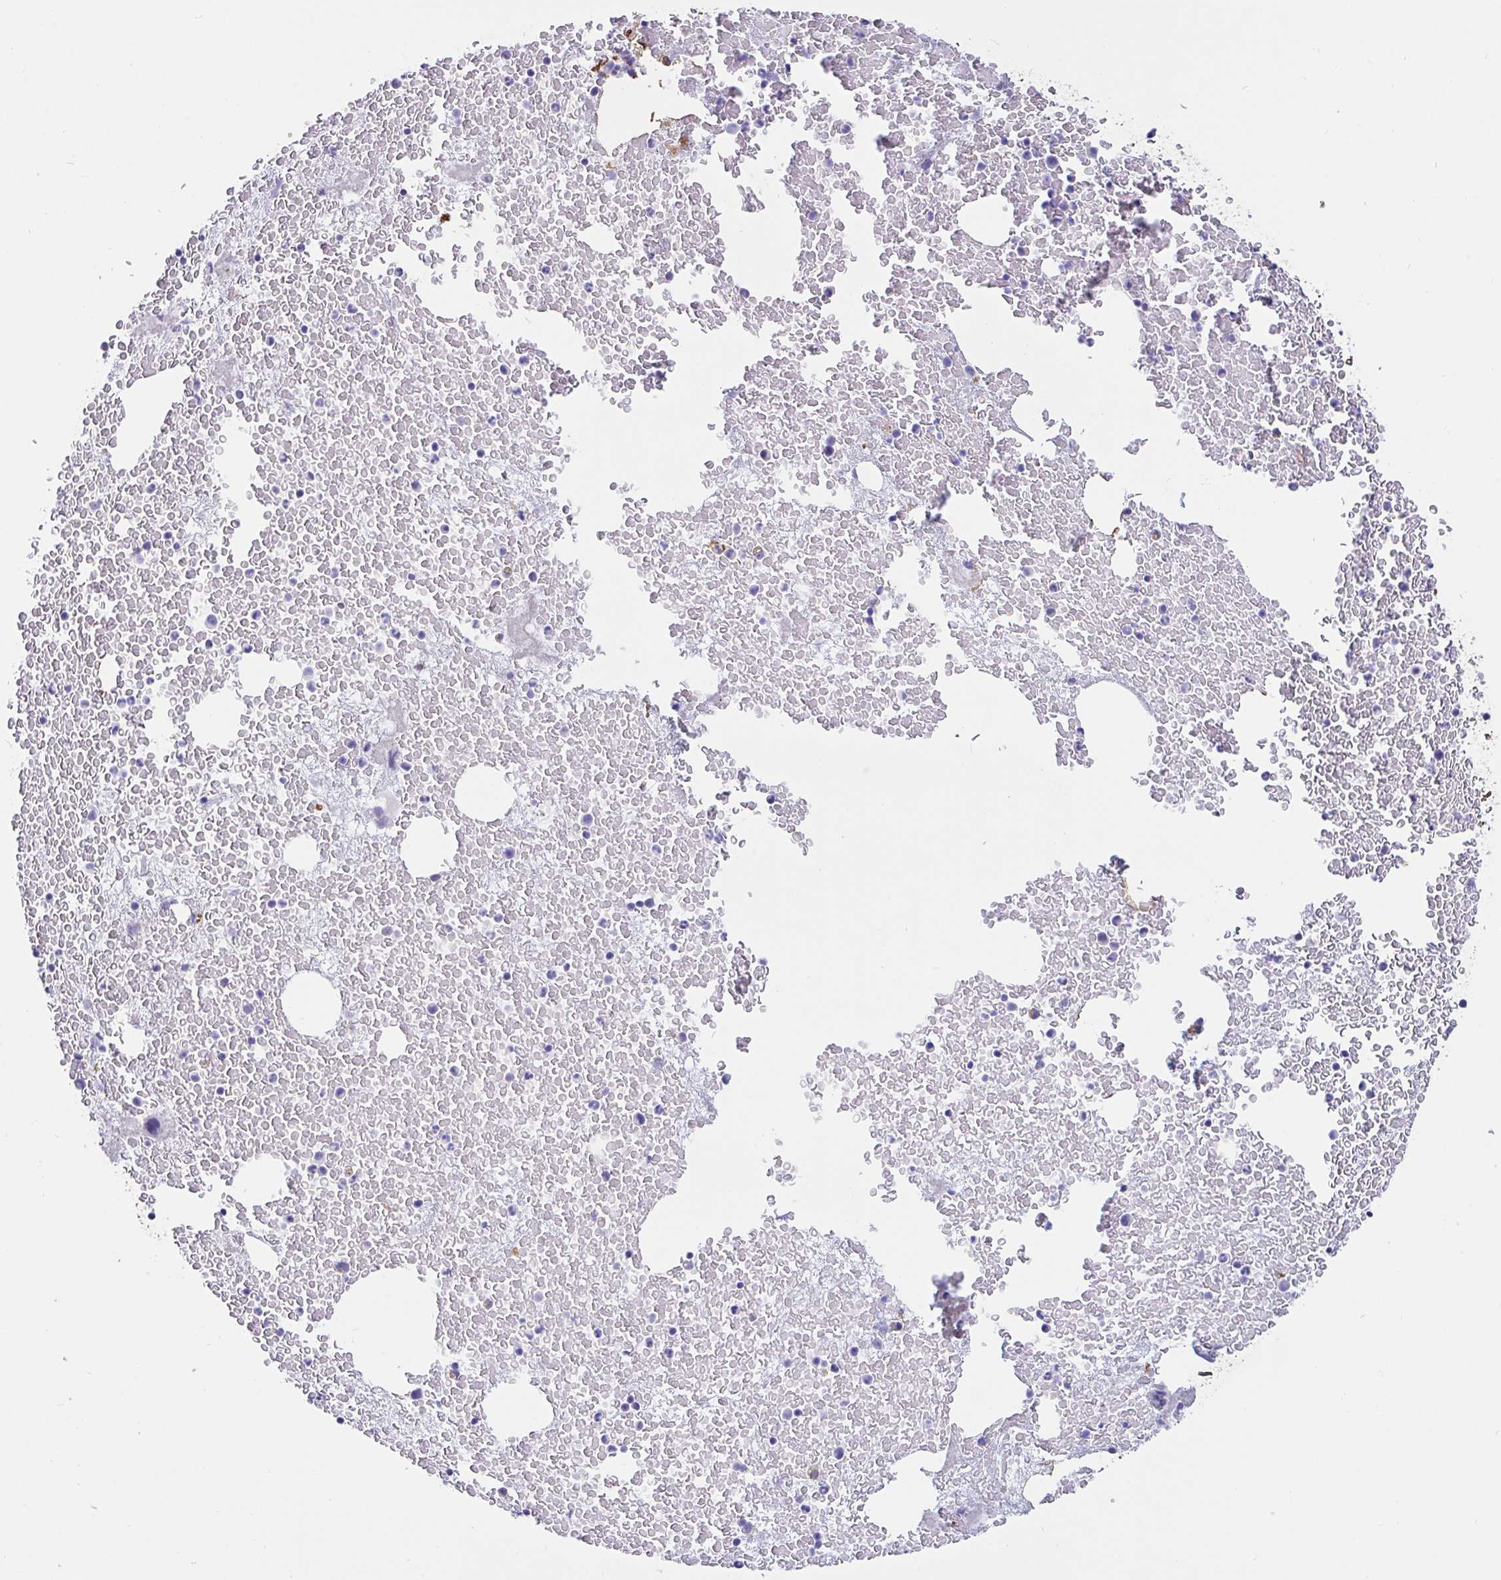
{"staining": {"intensity": "moderate", "quantity": "<25%", "location": "cytoplasmic/membranous"}, "tissue": "bone marrow", "cell_type": "Hematopoietic cells", "image_type": "normal", "snomed": [{"axis": "morphology", "description": "Normal tissue, NOS"}, {"axis": "topography", "description": "Bone marrow"}], "caption": "Bone marrow stained for a protein displays moderate cytoplasmic/membranous positivity in hematopoietic cells. (DAB (3,3'-diaminobenzidine) = brown stain, brightfield microscopy at high magnification).", "gene": "ASPH", "patient": {"sex": "female", "age": 73}}